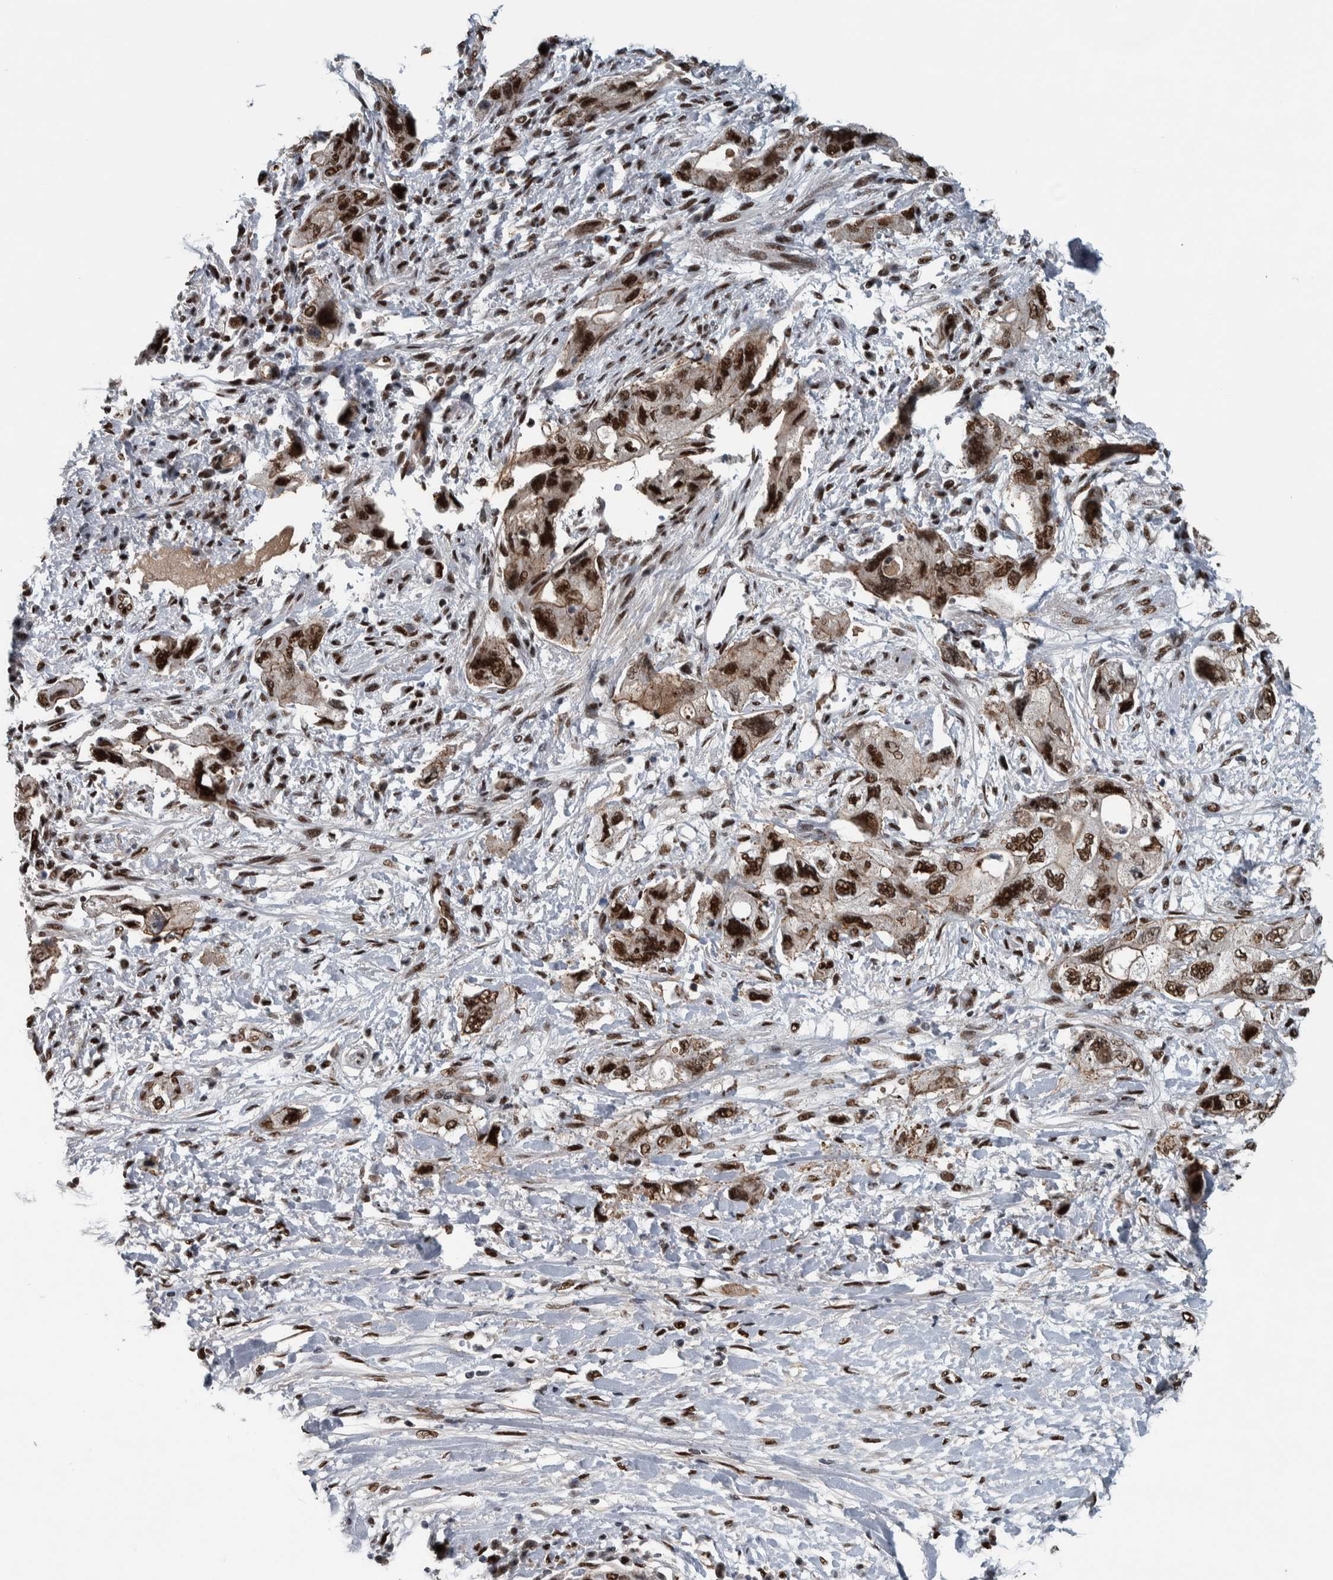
{"staining": {"intensity": "strong", "quantity": ">75%", "location": "nuclear"}, "tissue": "pancreatic cancer", "cell_type": "Tumor cells", "image_type": "cancer", "snomed": [{"axis": "morphology", "description": "Adenocarcinoma, NOS"}, {"axis": "topography", "description": "Pancreas"}], "caption": "Human pancreatic cancer stained with a protein marker exhibits strong staining in tumor cells.", "gene": "FAM135B", "patient": {"sex": "female", "age": 73}}